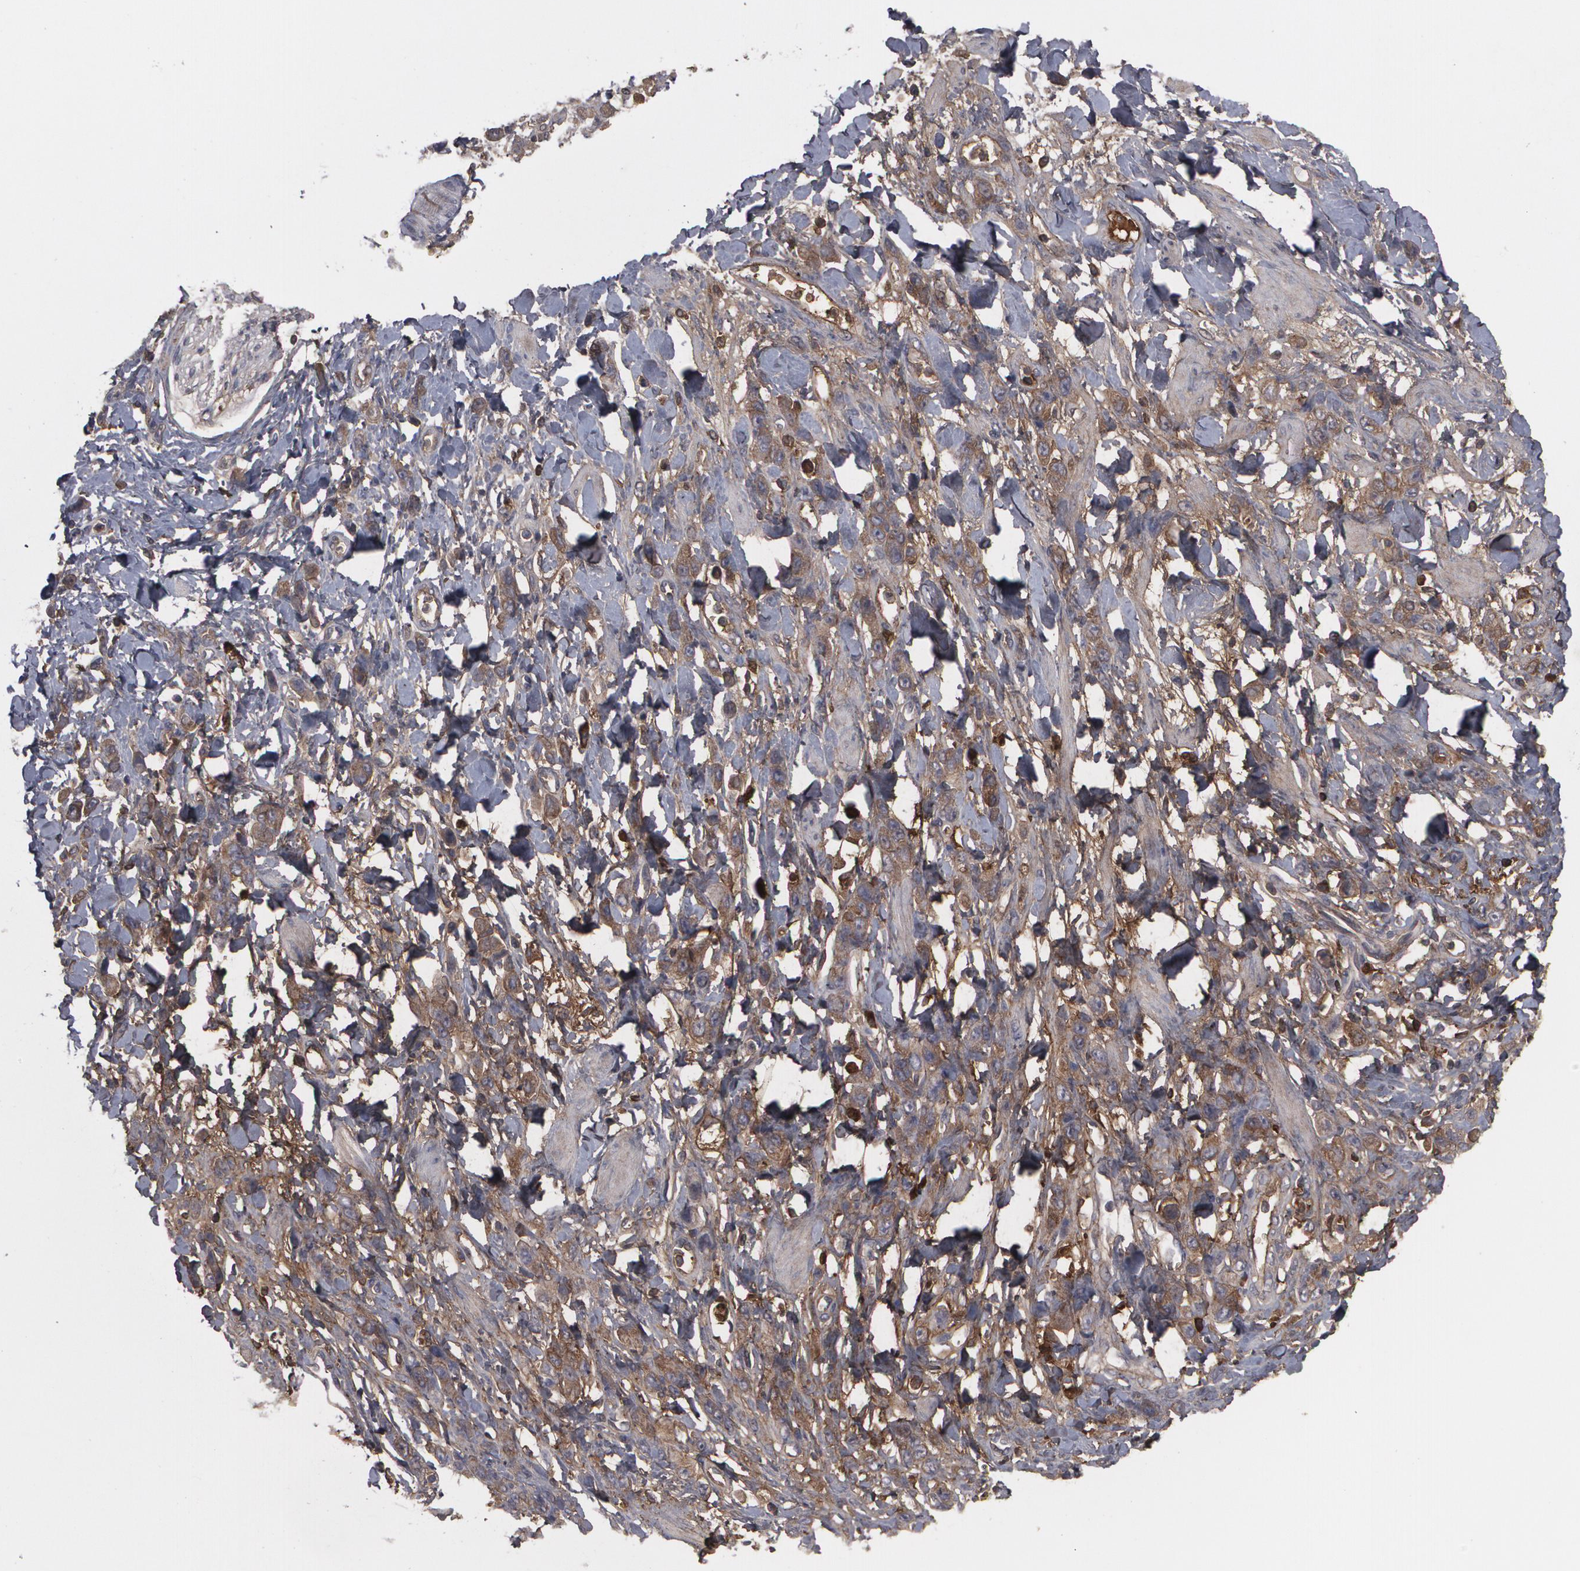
{"staining": {"intensity": "moderate", "quantity": ">75%", "location": "cytoplasmic/membranous"}, "tissue": "stomach cancer", "cell_type": "Tumor cells", "image_type": "cancer", "snomed": [{"axis": "morphology", "description": "Normal tissue, NOS"}, {"axis": "morphology", "description": "Adenocarcinoma, NOS"}, {"axis": "topography", "description": "Stomach"}], "caption": "Immunohistochemistry (IHC) image of human stomach cancer (adenocarcinoma) stained for a protein (brown), which reveals medium levels of moderate cytoplasmic/membranous staining in about >75% of tumor cells.", "gene": "ARF6", "patient": {"sex": "male", "age": 82}}